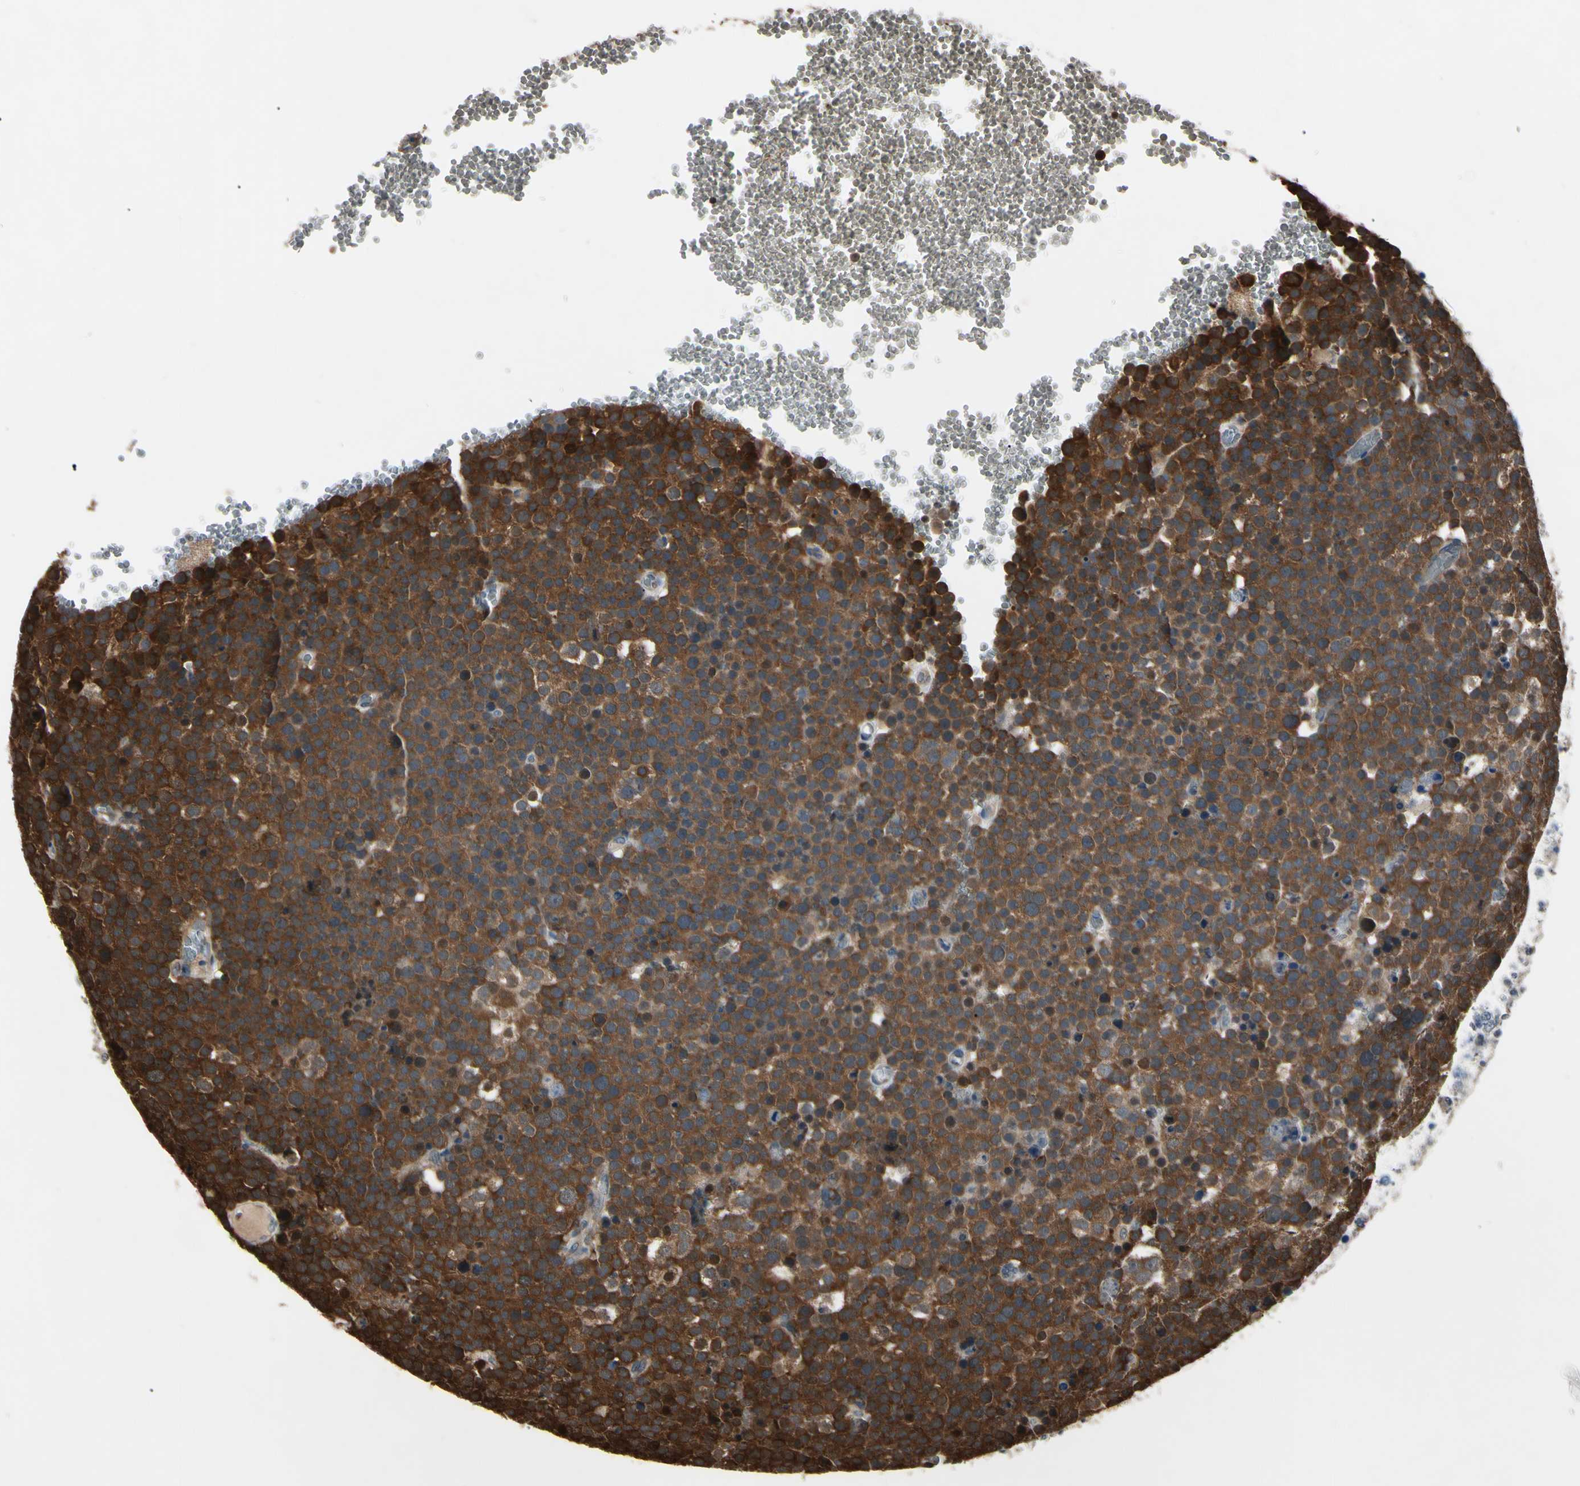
{"staining": {"intensity": "strong", "quantity": ">75%", "location": "cytoplasmic/membranous"}, "tissue": "testis cancer", "cell_type": "Tumor cells", "image_type": "cancer", "snomed": [{"axis": "morphology", "description": "Seminoma, NOS"}, {"axis": "topography", "description": "Testis"}], "caption": "Immunohistochemical staining of testis cancer (seminoma) exhibits strong cytoplasmic/membranous protein staining in approximately >75% of tumor cells.", "gene": "MAPRE1", "patient": {"sex": "male", "age": 71}}